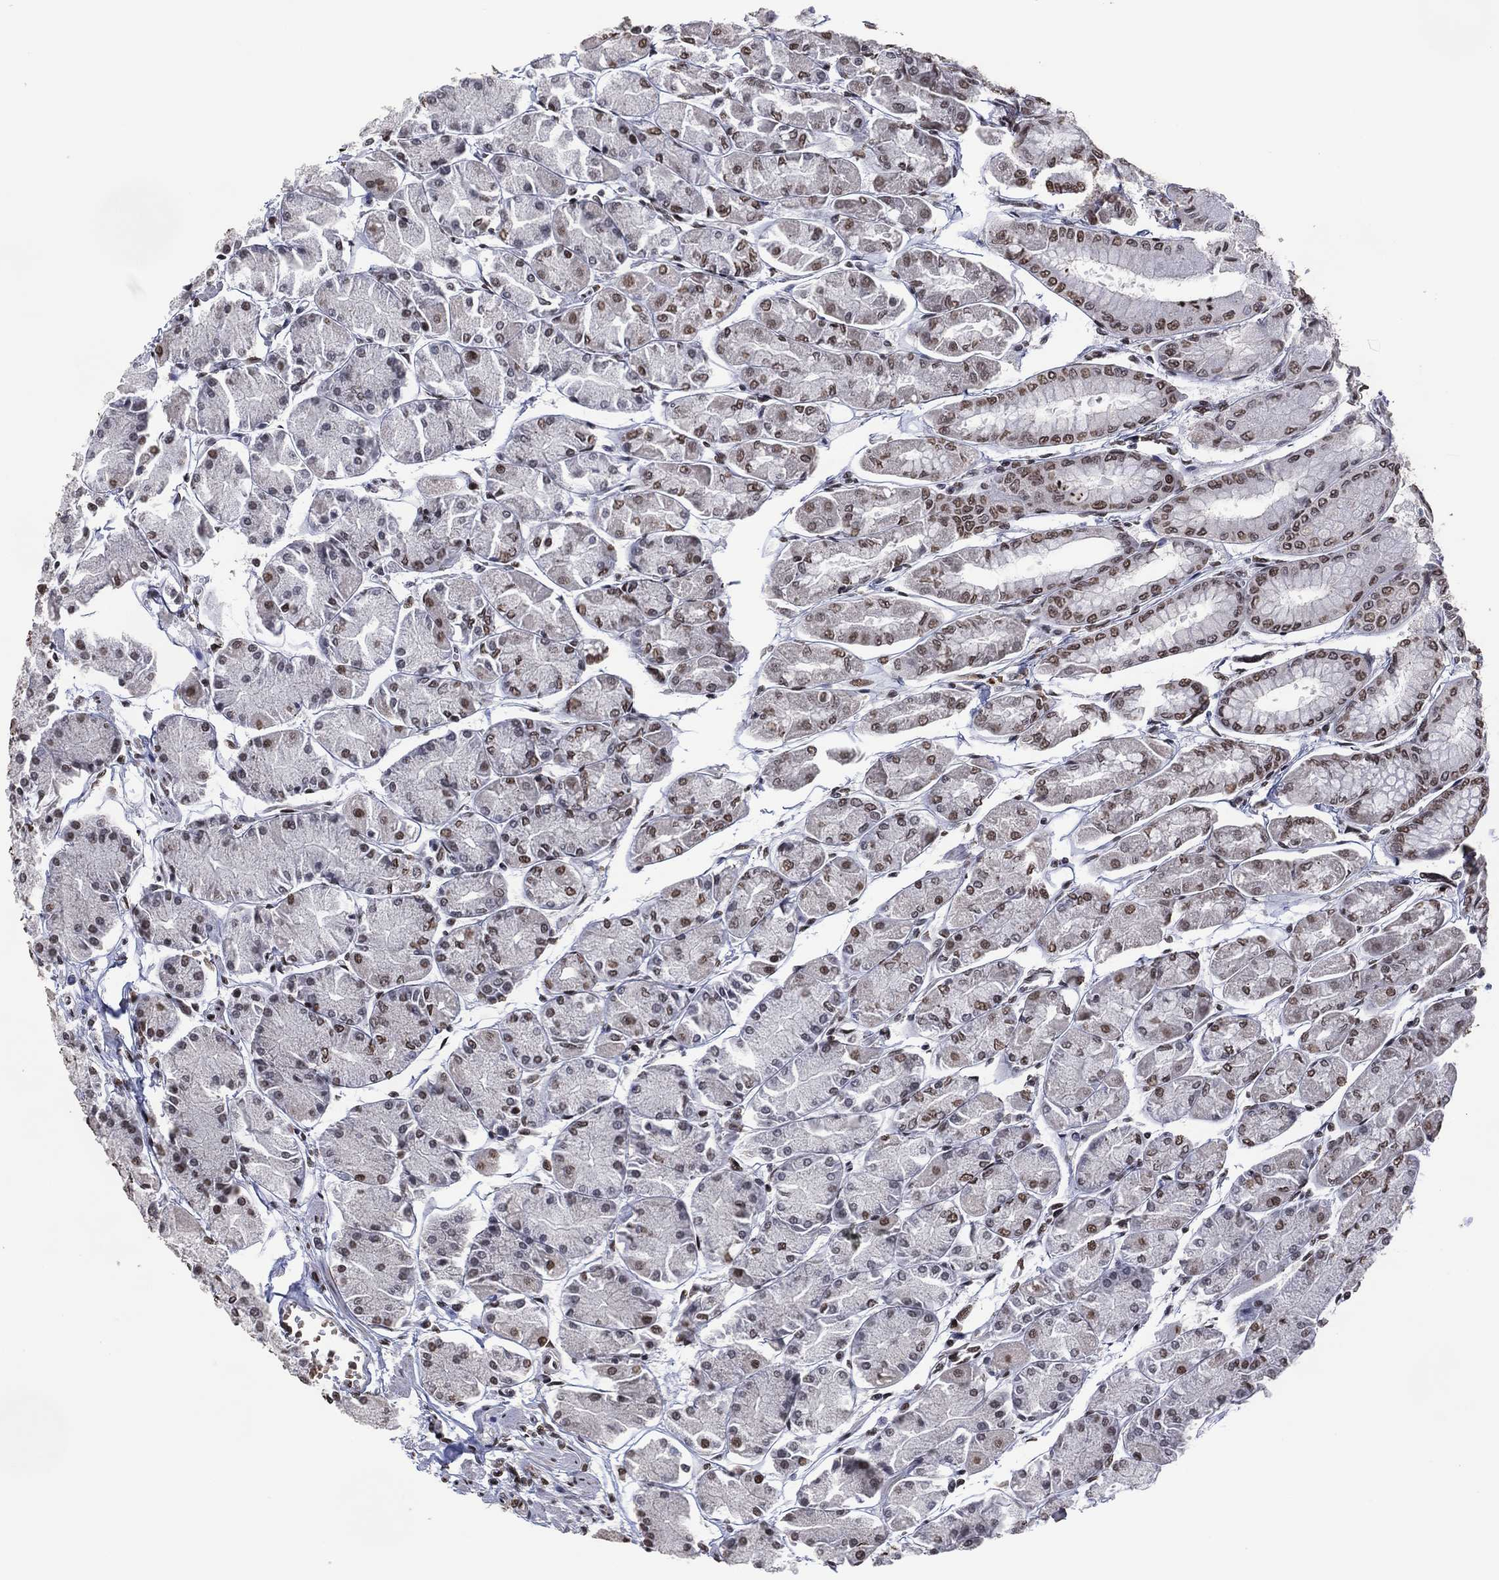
{"staining": {"intensity": "moderate", "quantity": ">75%", "location": "nuclear"}, "tissue": "stomach", "cell_type": "Glandular cells", "image_type": "normal", "snomed": [{"axis": "morphology", "description": "Normal tissue, NOS"}, {"axis": "topography", "description": "Stomach, upper"}], "caption": "A histopathology image showing moderate nuclear positivity in approximately >75% of glandular cells in unremarkable stomach, as visualized by brown immunohistochemical staining.", "gene": "EHMT1", "patient": {"sex": "male", "age": 60}}